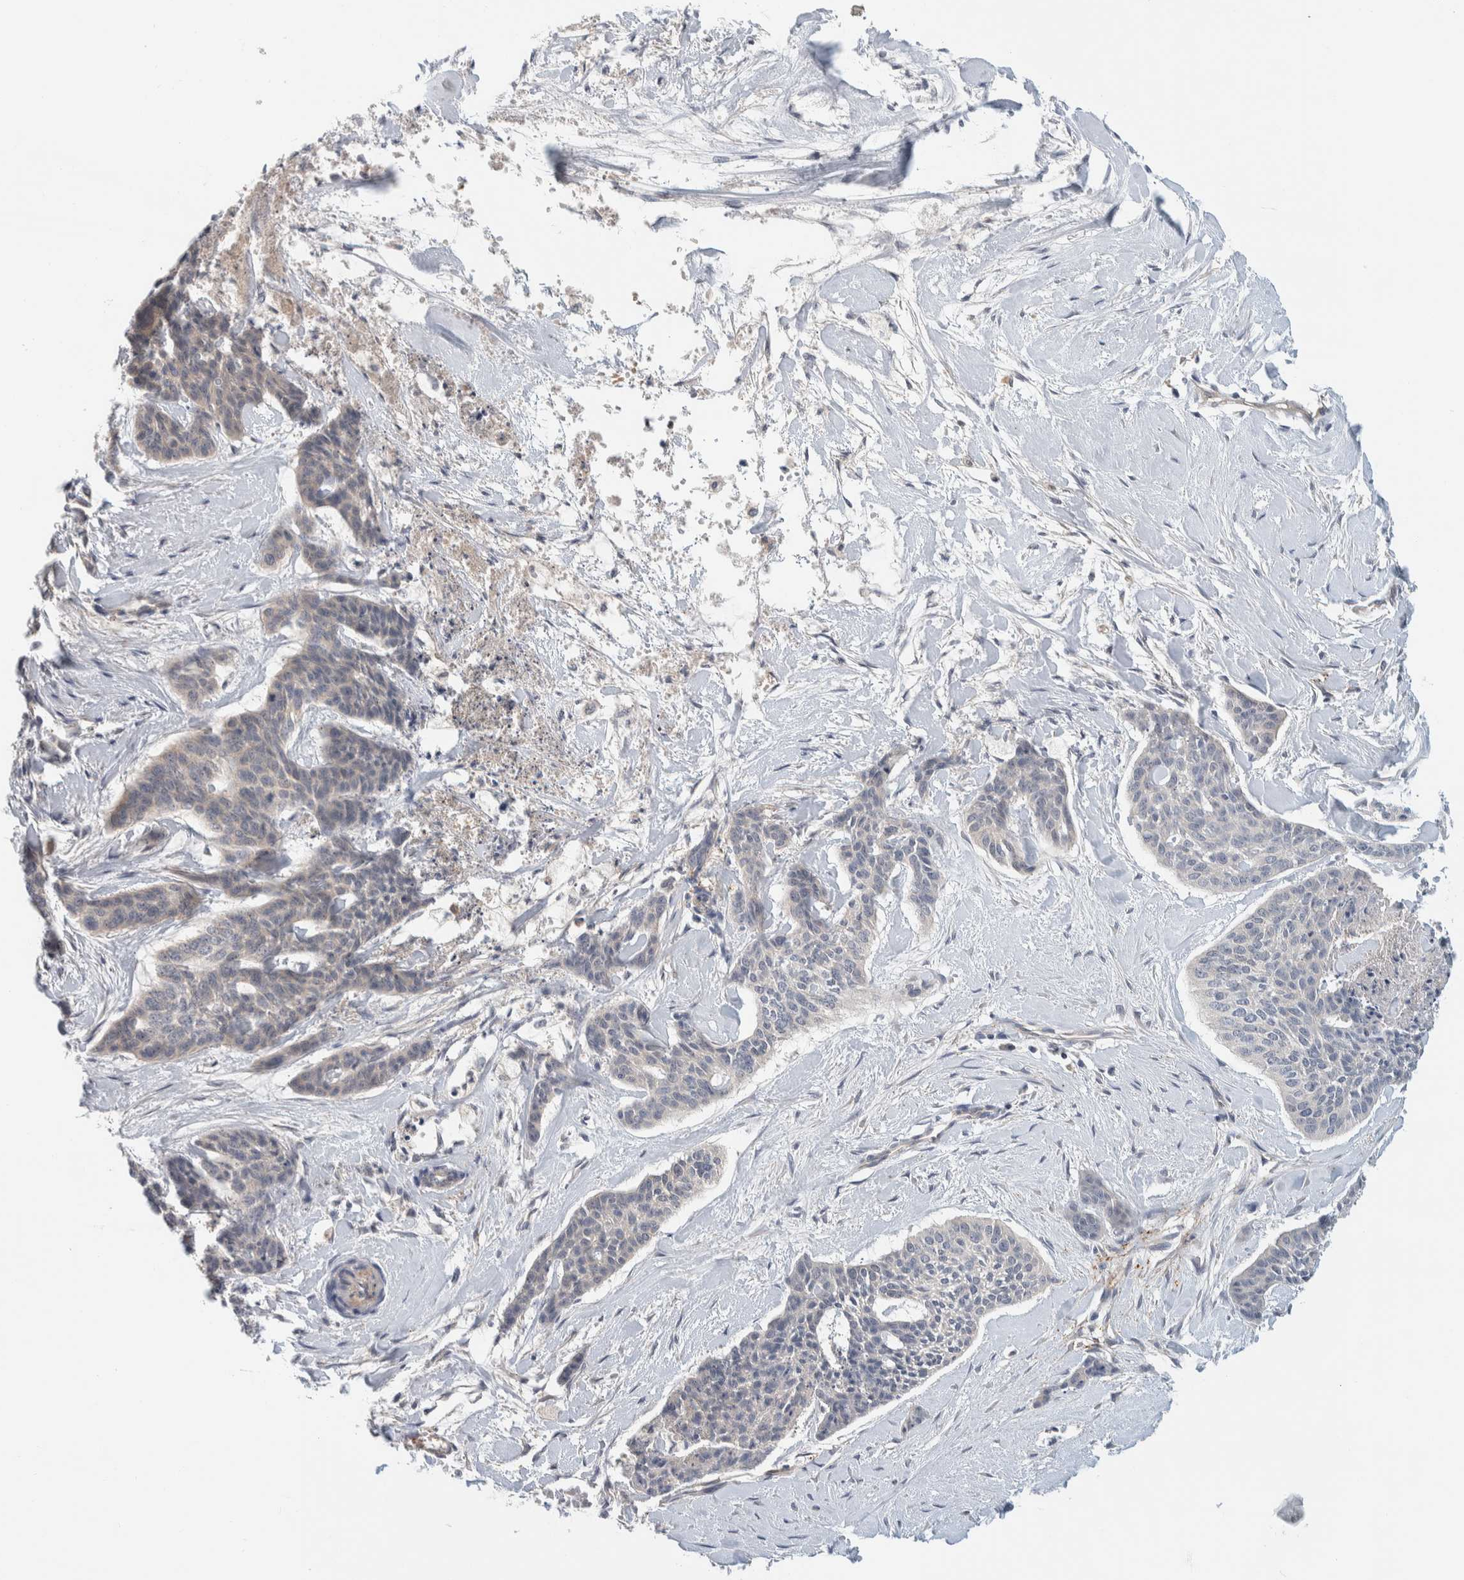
{"staining": {"intensity": "negative", "quantity": "none", "location": "none"}, "tissue": "skin cancer", "cell_type": "Tumor cells", "image_type": "cancer", "snomed": [{"axis": "morphology", "description": "Basal cell carcinoma"}, {"axis": "topography", "description": "Skin"}], "caption": "High magnification brightfield microscopy of skin cancer (basal cell carcinoma) stained with DAB (brown) and counterstained with hematoxylin (blue): tumor cells show no significant positivity.", "gene": "GCLM", "patient": {"sex": "female", "age": 64}}